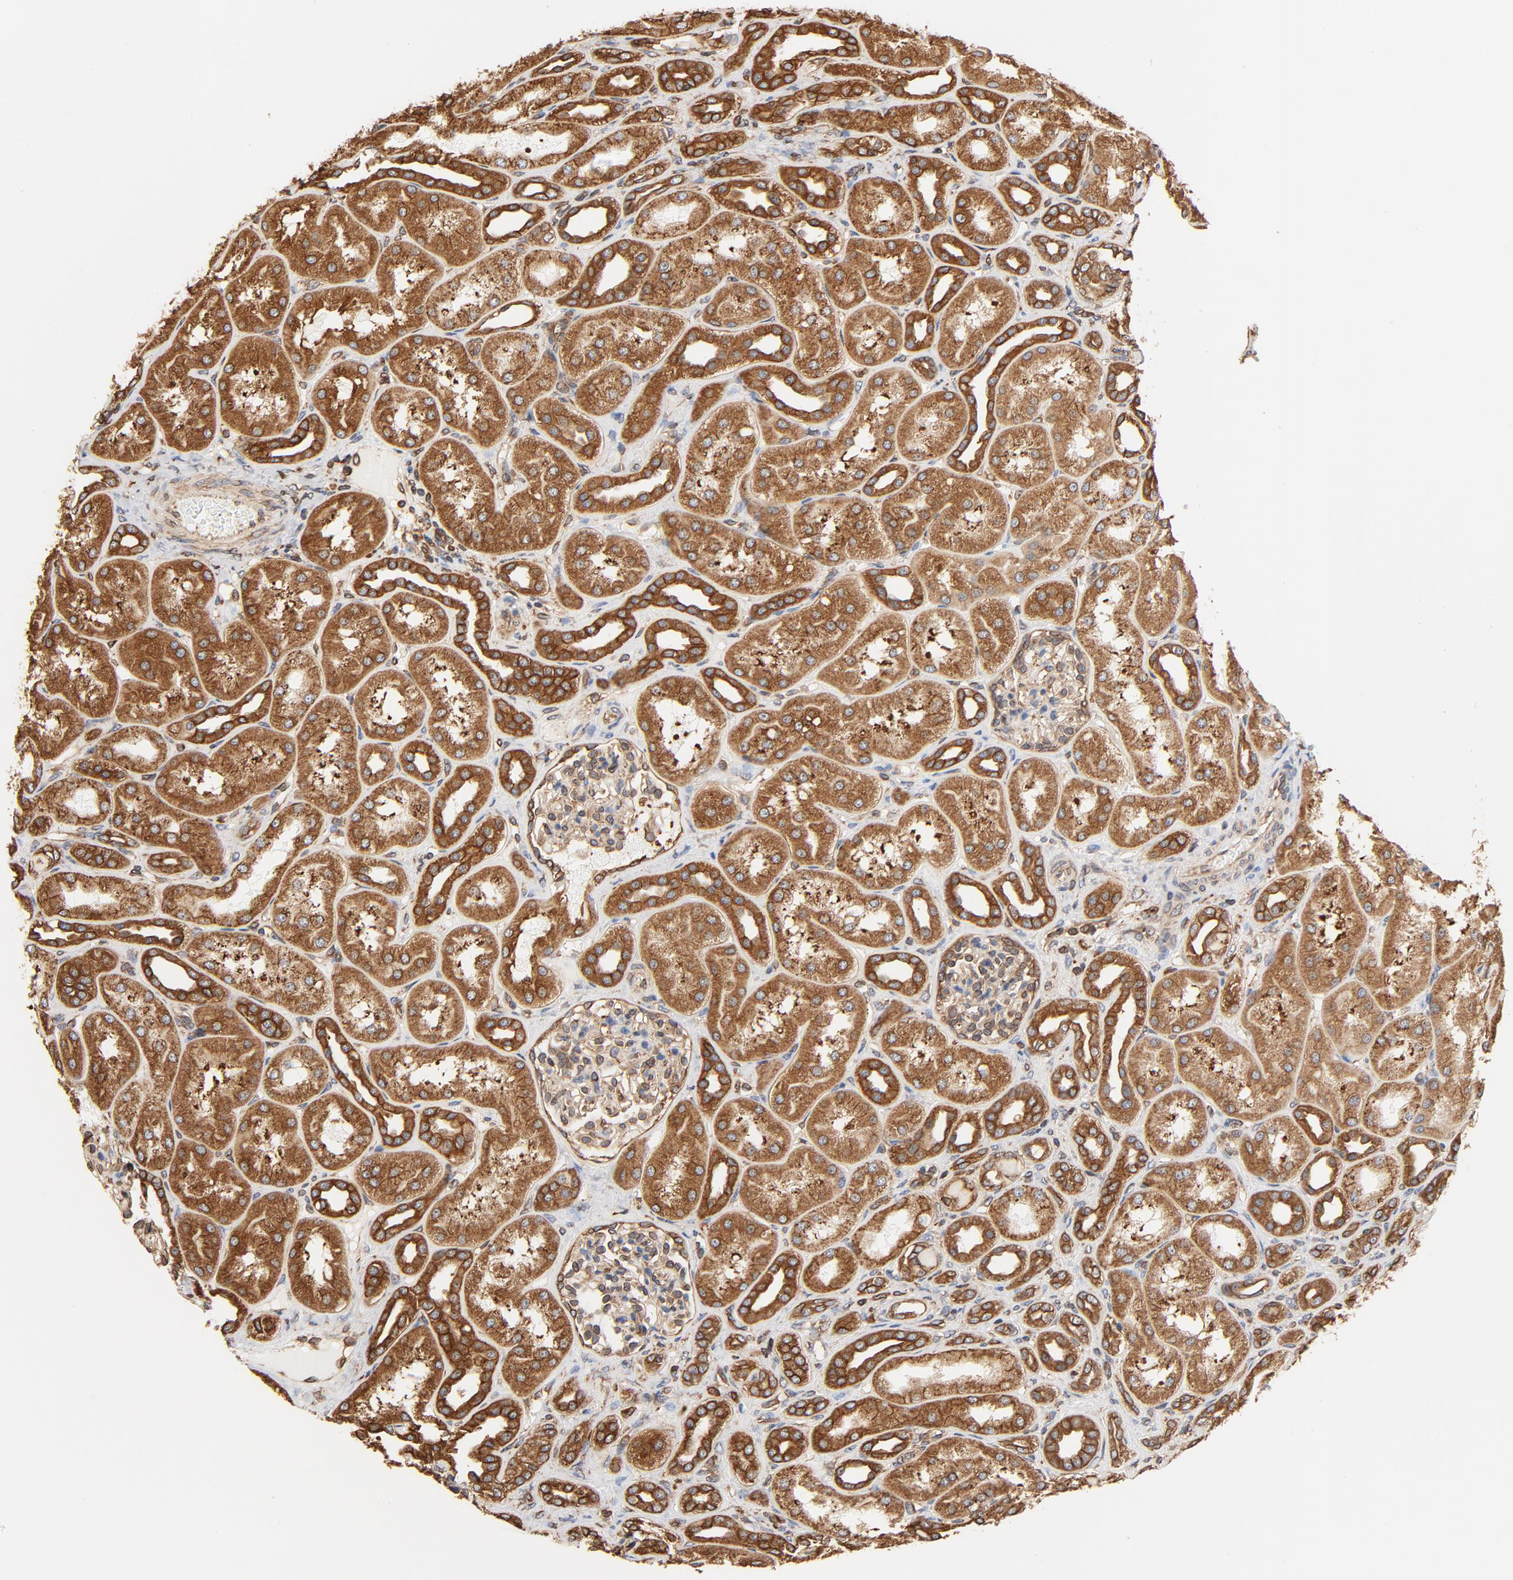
{"staining": {"intensity": "moderate", "quantity": ">75%", "location": "cytoplasmic/membranous"}, "tissue": "kidney", "cell_type": "Cells in glomeruli", "image_type": "normal", "snomed": [{"axis": "morphology", "description": "Normal tissue, NOS"}, {"axis": "topography", "description": "Kidney"}], "caption": "The immunohistochemical stain highlights moderate cytoplasmic/membranous staining in cells in glomeruli of benign kidney.", "gene": "BCAP31", "patient": {"sex": "male", "age": 7}}